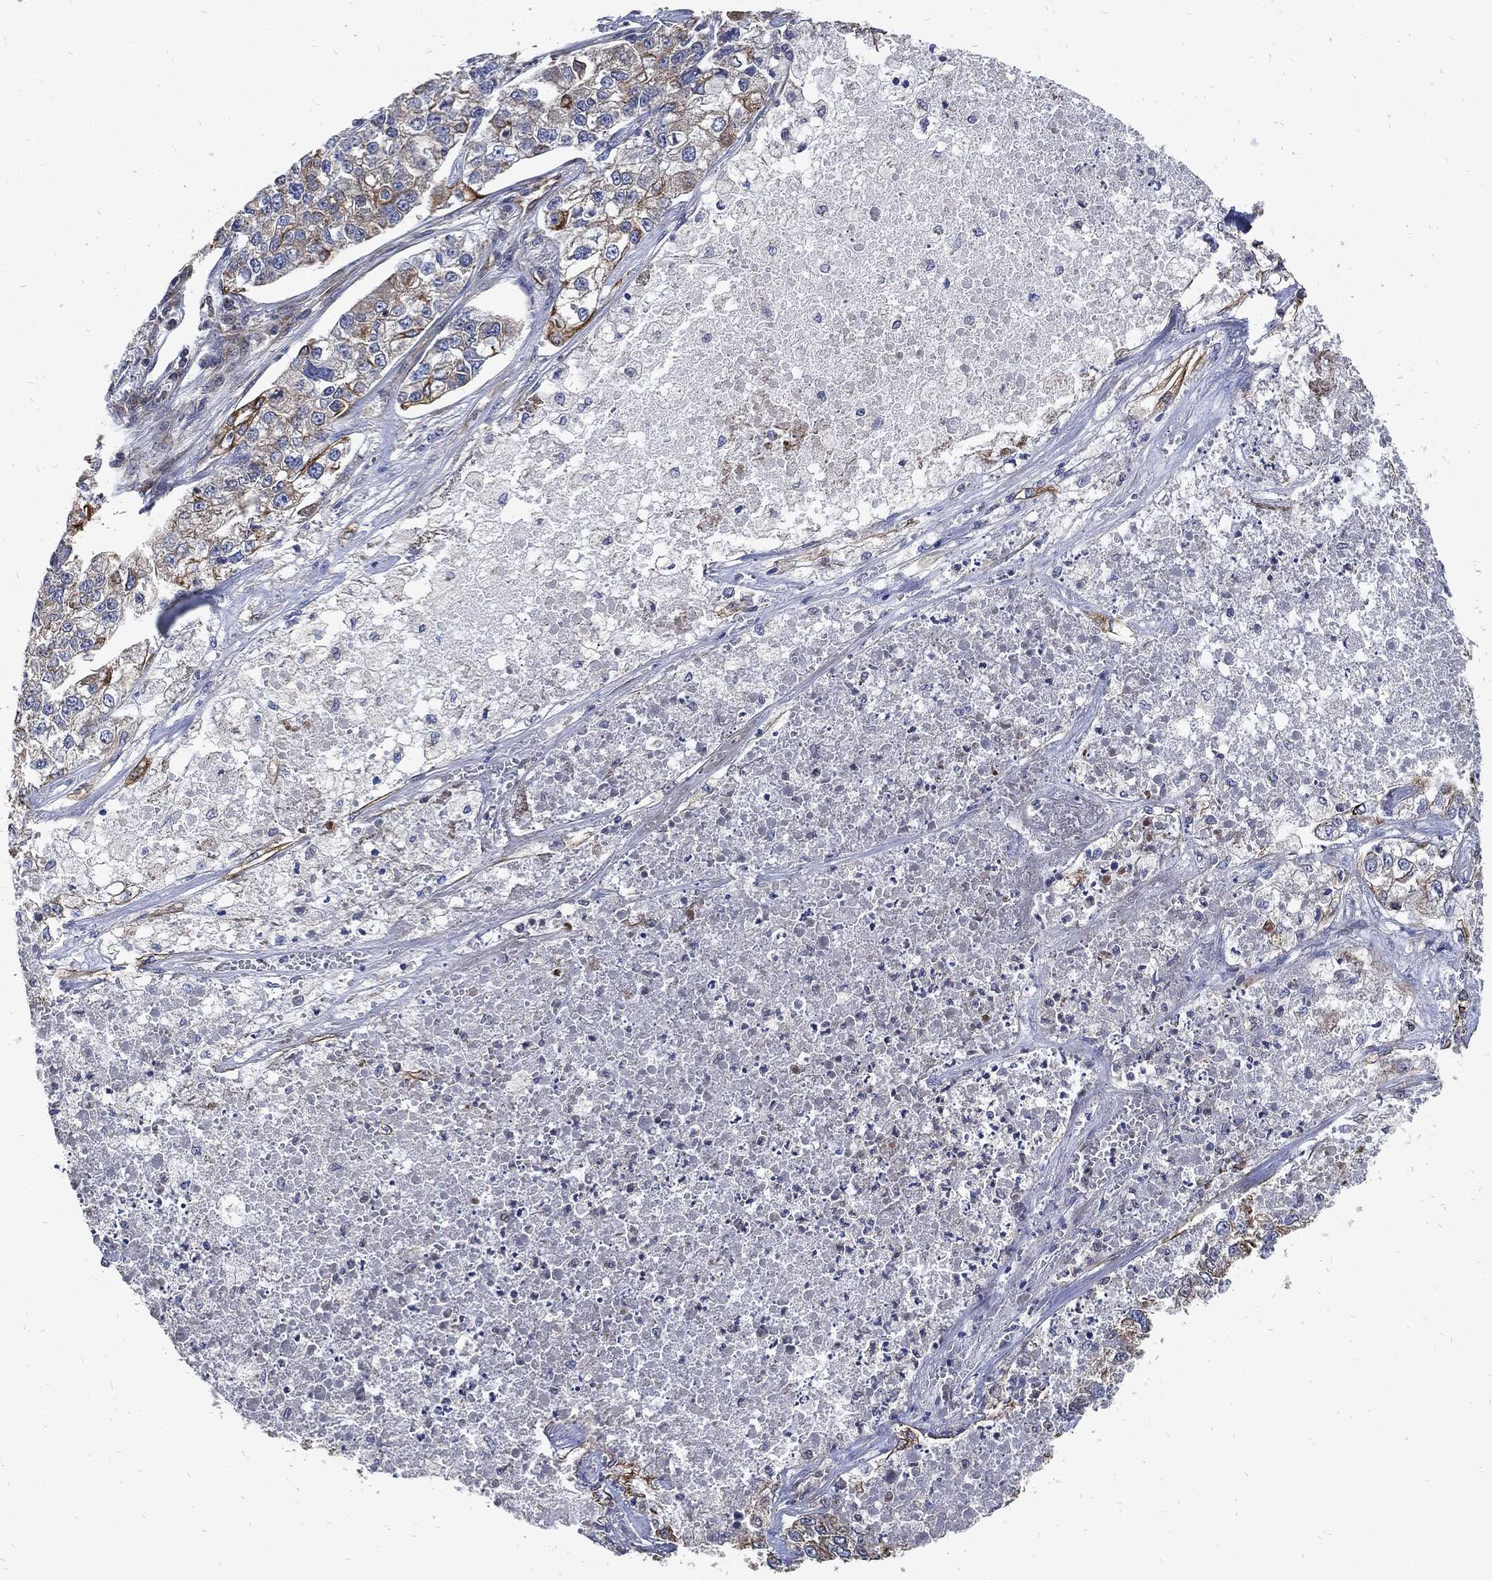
{"staining": {"intensity": "moderate", "quantity": "<25%", "location": "cytoplasmic/membranous"}, "tissue": "lung cancer", "cell_type": "Tumor cells", "image_type": "cancer", "snomed": [{"axis": "morphology", "description": "Adenocarcinoma, NOS"}, {"axis": "topography", "description": "Lung"}], "caption": "Immunohistochemistry (DAB) staining of lung cancer (adenocarcinoma) demonstrates moderate cytoplasmic/membranous protein positivity in approximately <25% of tumor cells.", "gene": "DCTN1", "patient": {"sex": "male", "age": 49}}